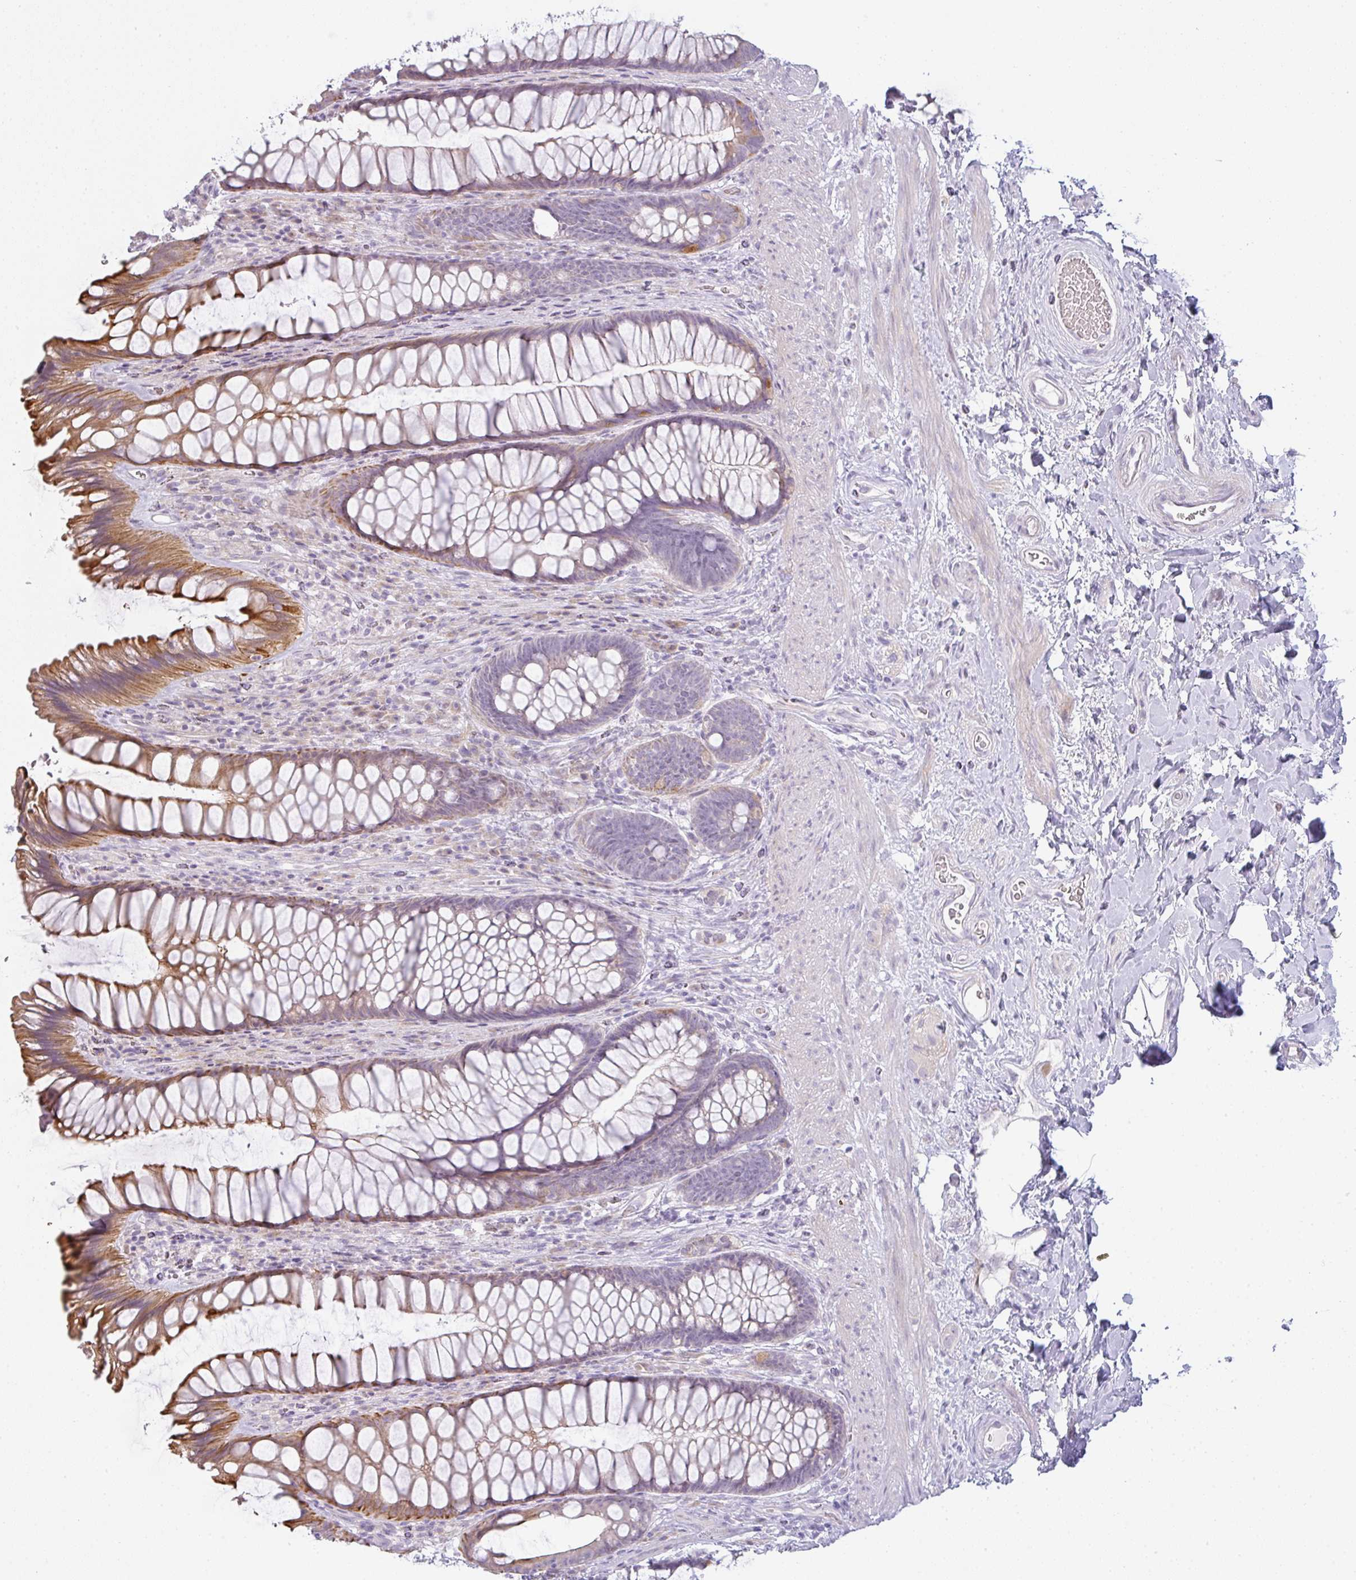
{"staining": {"intensity": "strong", "quantity": "25%-75%", "location": "cytoplasmic/membranous"}, "tissue": "rectum", "cell_type": "Glandular cells", "image_type": "normal", "snomed": [{"axis": "morphology", "description": "Normal tissue, NOS"}, {"axis": "topography", "description": "Rectum"}], "caption": "DAB immunohistochemical staining of benign human rectum shows strong cytoplasmic/membranous protein expression in approximately 25%-75% of glandular cells. The staining is performed using DAB brown chromogen to label protein expression. The nuclei are counter-stained blue using hematoxylin.", "gene": "SIRPB2", "patient": {"sex": "male", "age": 53}}